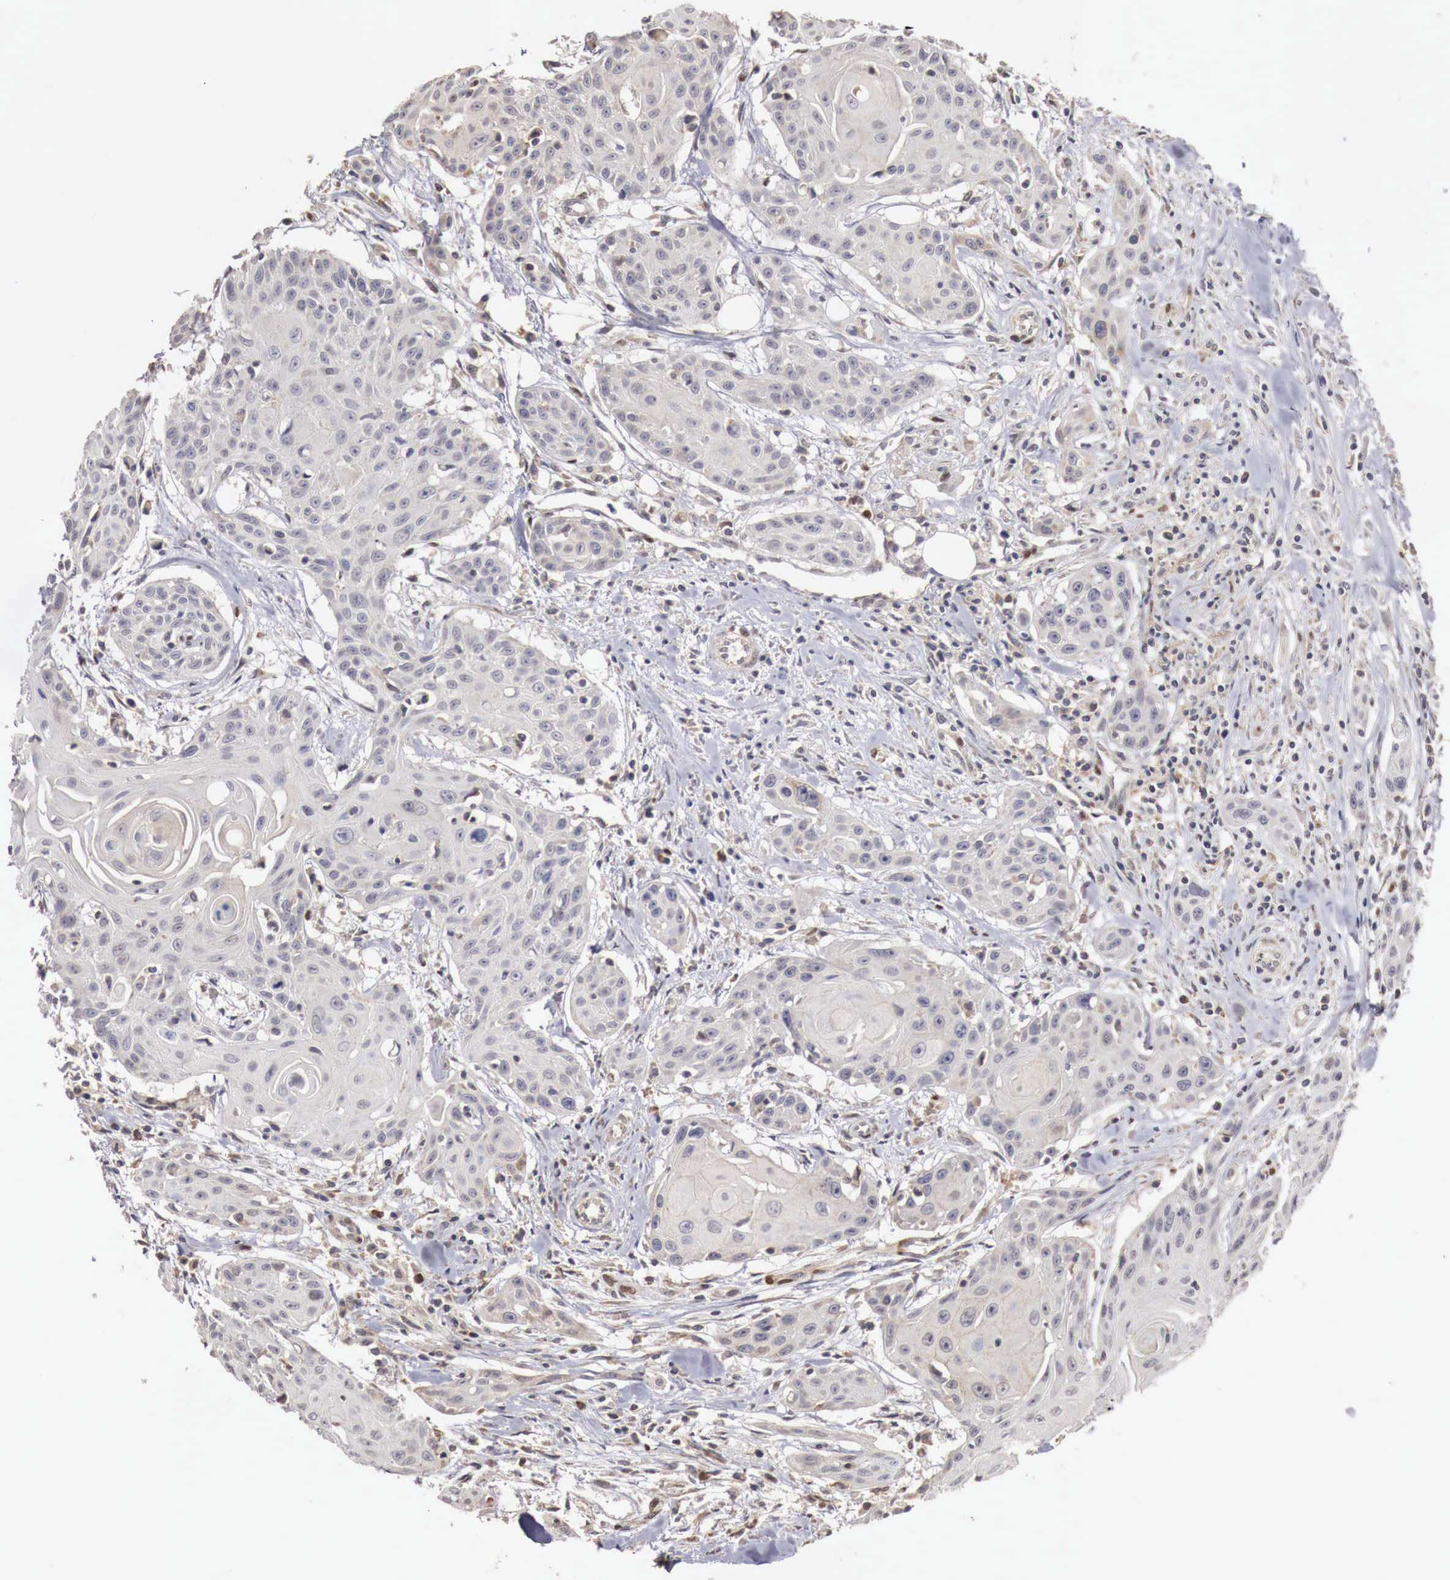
{"staining": {"intensity": "negative", "quantity": "none", "location": "none"}, "tissue": "head and neck cancer", "cell_type": "Tumor cells", "image_type": "cancer", "snomed": [{"axis": "morphology", "description": "Squamous cell carcinoma, NOS"}, {"axis": "morphology", "description": "Squamous cell carcinoma, metastatic, NOS"}, {"axis": "topography", "description": "Lymph node"}, {"axis": "topography", "description": "Salivary gland"}, {"axis": "topography", "description": "Head-Neck"}], "caption": "There is no significant positivity in tumor cells of head and neck cancer (metastatic squamous cell carcinoma). (Stains: DAB (3,3'-diaminobenzidine) immunohistochemistry (IHC) with hematoxylin counter stain, Microscopy: brightfield microscopy at high magnification).", "gene": "KHDRBS2", "patient": {"sex": "female", "age": 74}}